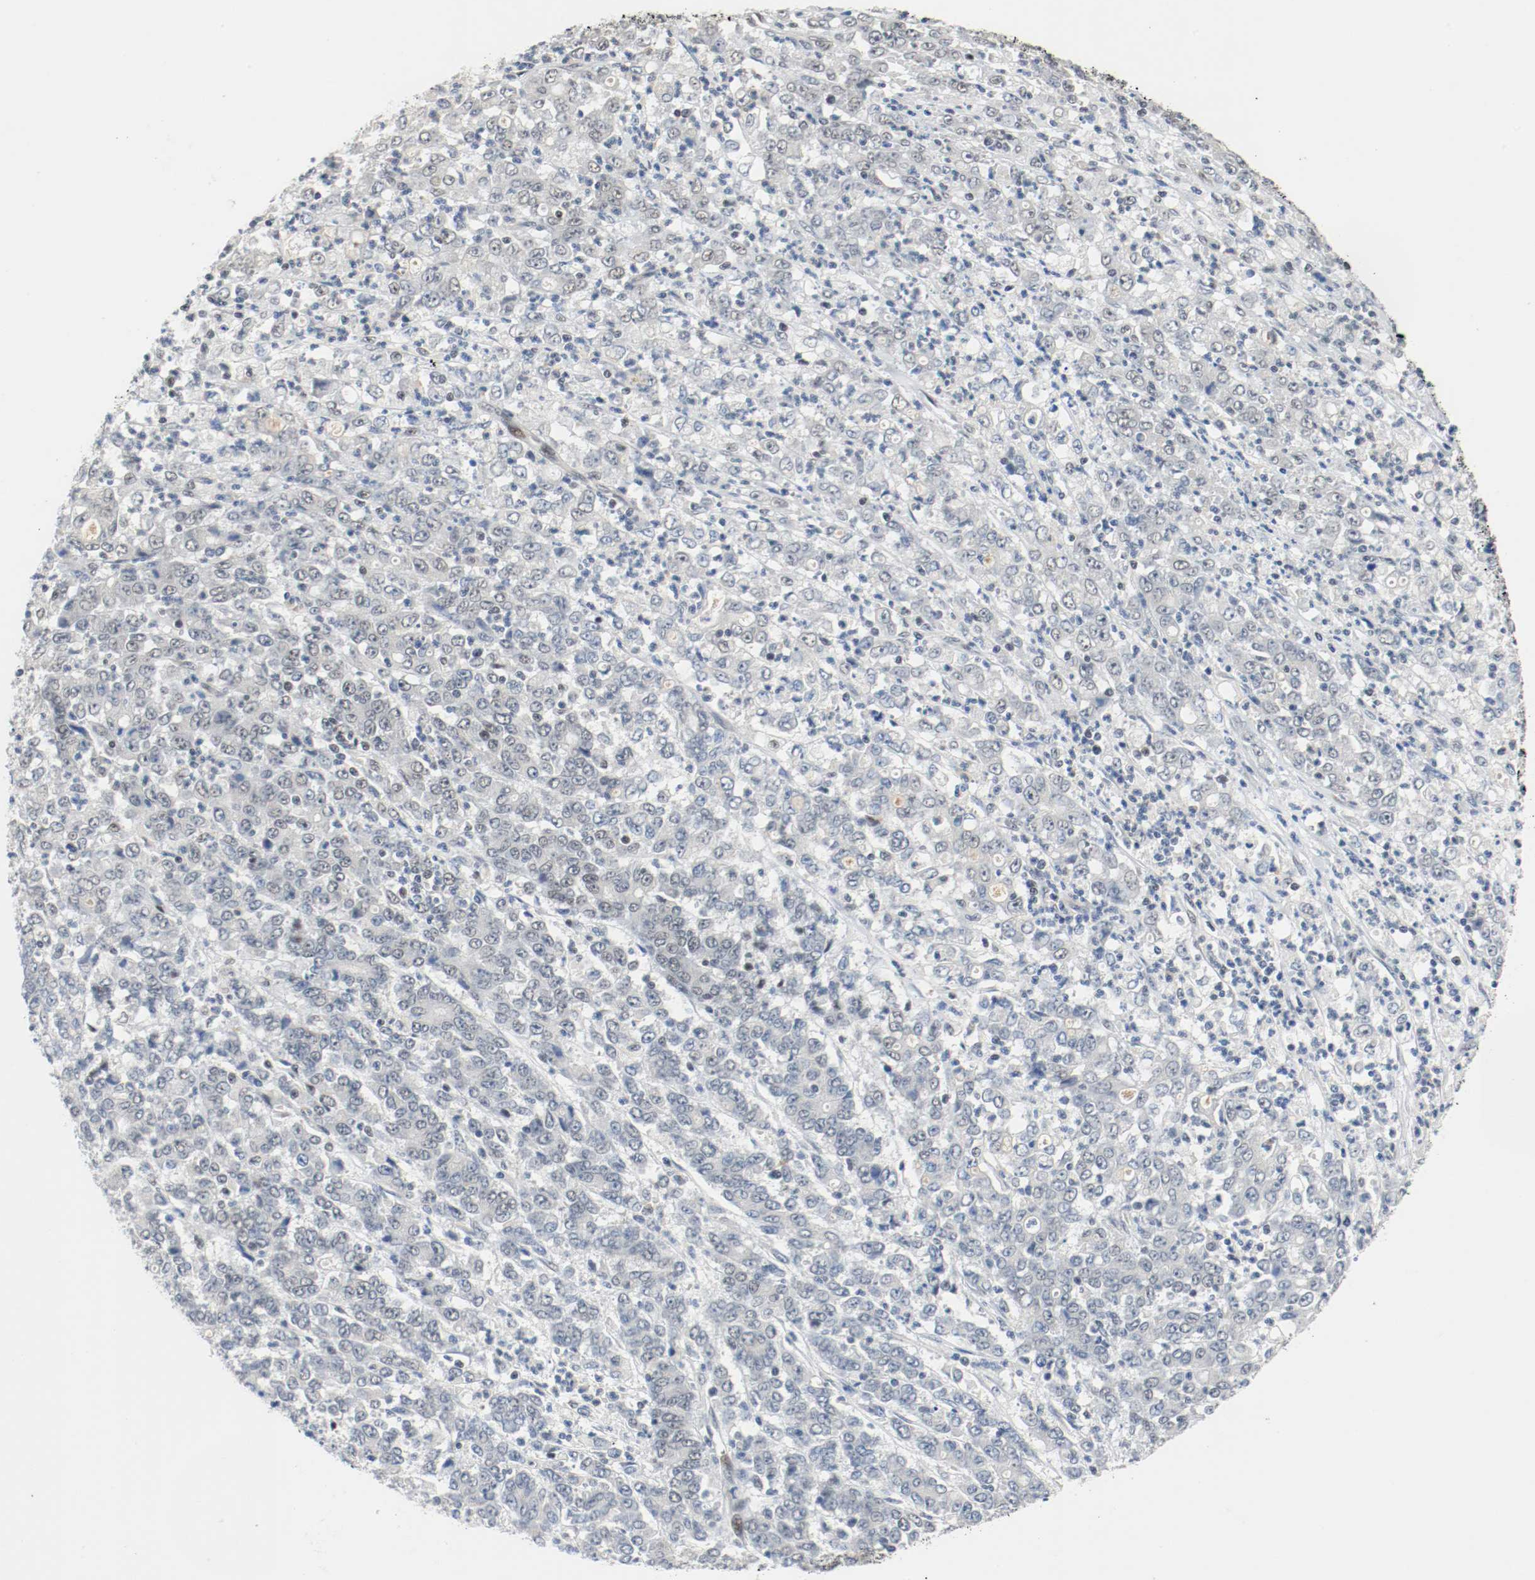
{"staining": {"intensity": "weak", "quantity": "<25%", "location": "nuclear"}, "tissue": "stomach cancer", "cell_type": "Tumor cells", "image_type": "cancer", "snomed": [{"axis": "morphology", "description": "Adenocarcinoma, NOS"}, {"axis": "topography", "description": "Stomach, lower"}], "caption": "There is no significant staining in tumor cells of stomach cancer.", "gene": "ASH1L", "patient": {"sex": "female", "age": 71}}